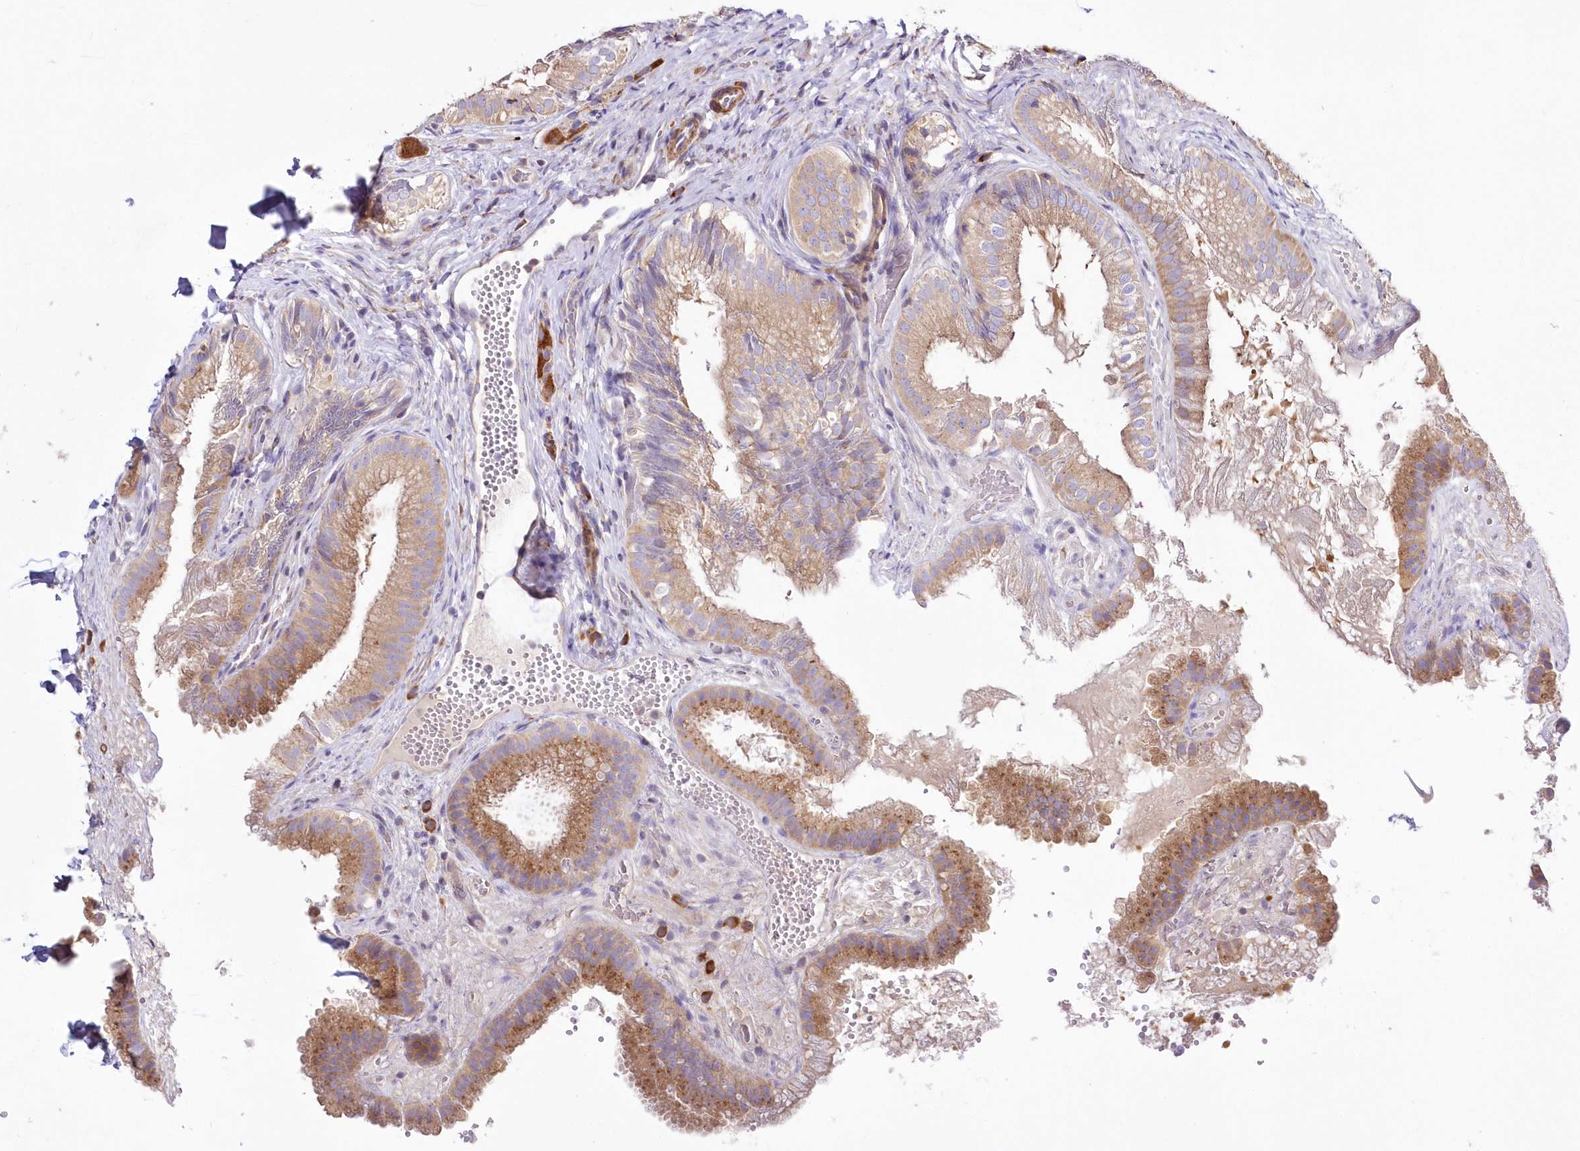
{"staining": {"intensity": "moderate", "quantity": ">75%", "location": "cytoplasmic/membranous"}, "tissue": "gallbladder", "cell_type": "Glandular cells", "image_type": "normal", "snomed": [{"axis": "morphology", "description": "Normal tissue, NOS"}, {"axis": "topography", "description": "Gallbladder"}], "caption": "An image showing moderate cytoplasmic/membranous expression in approximately >75% of glandular cells in normal gallbladder, as visualized by brown immunohistochemical staining.", "gene": "ARFGEF3", "patient": {"sex": "female", "age": 30}}